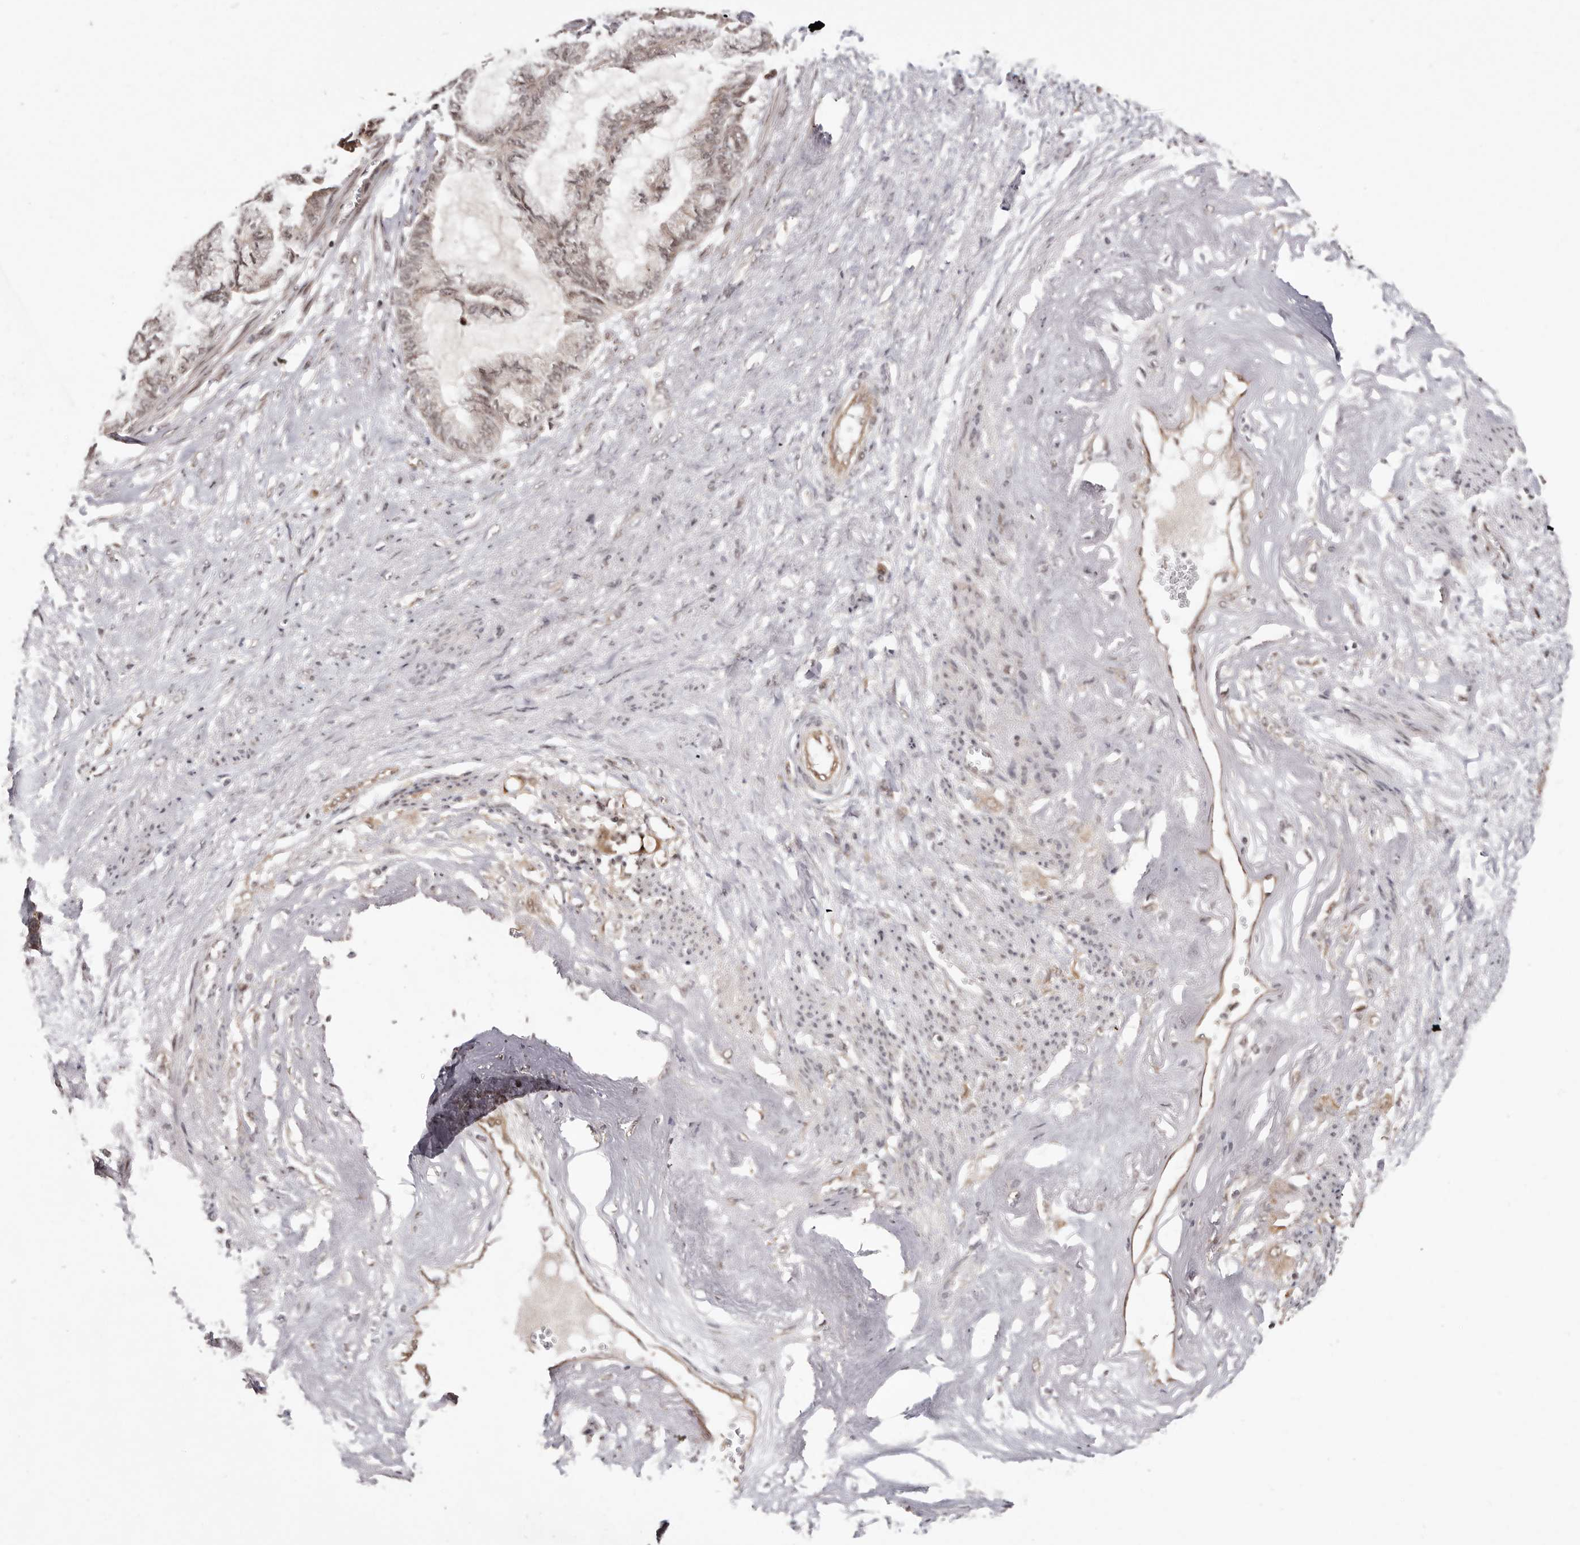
{"staining": {"intensity": "moderate", "quantity": "25%-75%", "location": "cytoplasmic/membranous,nuclear"}, "tissue": "endometrial cancer", "cell_type": "Tumor cells", "image_type": "cancer", "snomed": [{"axis": "morphology", "description": "Adenocarcinoma, NOS"}, {"axis": "topography", "description": "Endometrium"}], "caption": "There is medium levels of moderate cytoplasmic/membranous and nuclear positivity in tumor cells of endometrial cancer (adenocarcinoma), as demonstrated by immunohistochemical staining (brown color).", "gene": "MED8", "patient": {"sex": "female", "age": 86}}